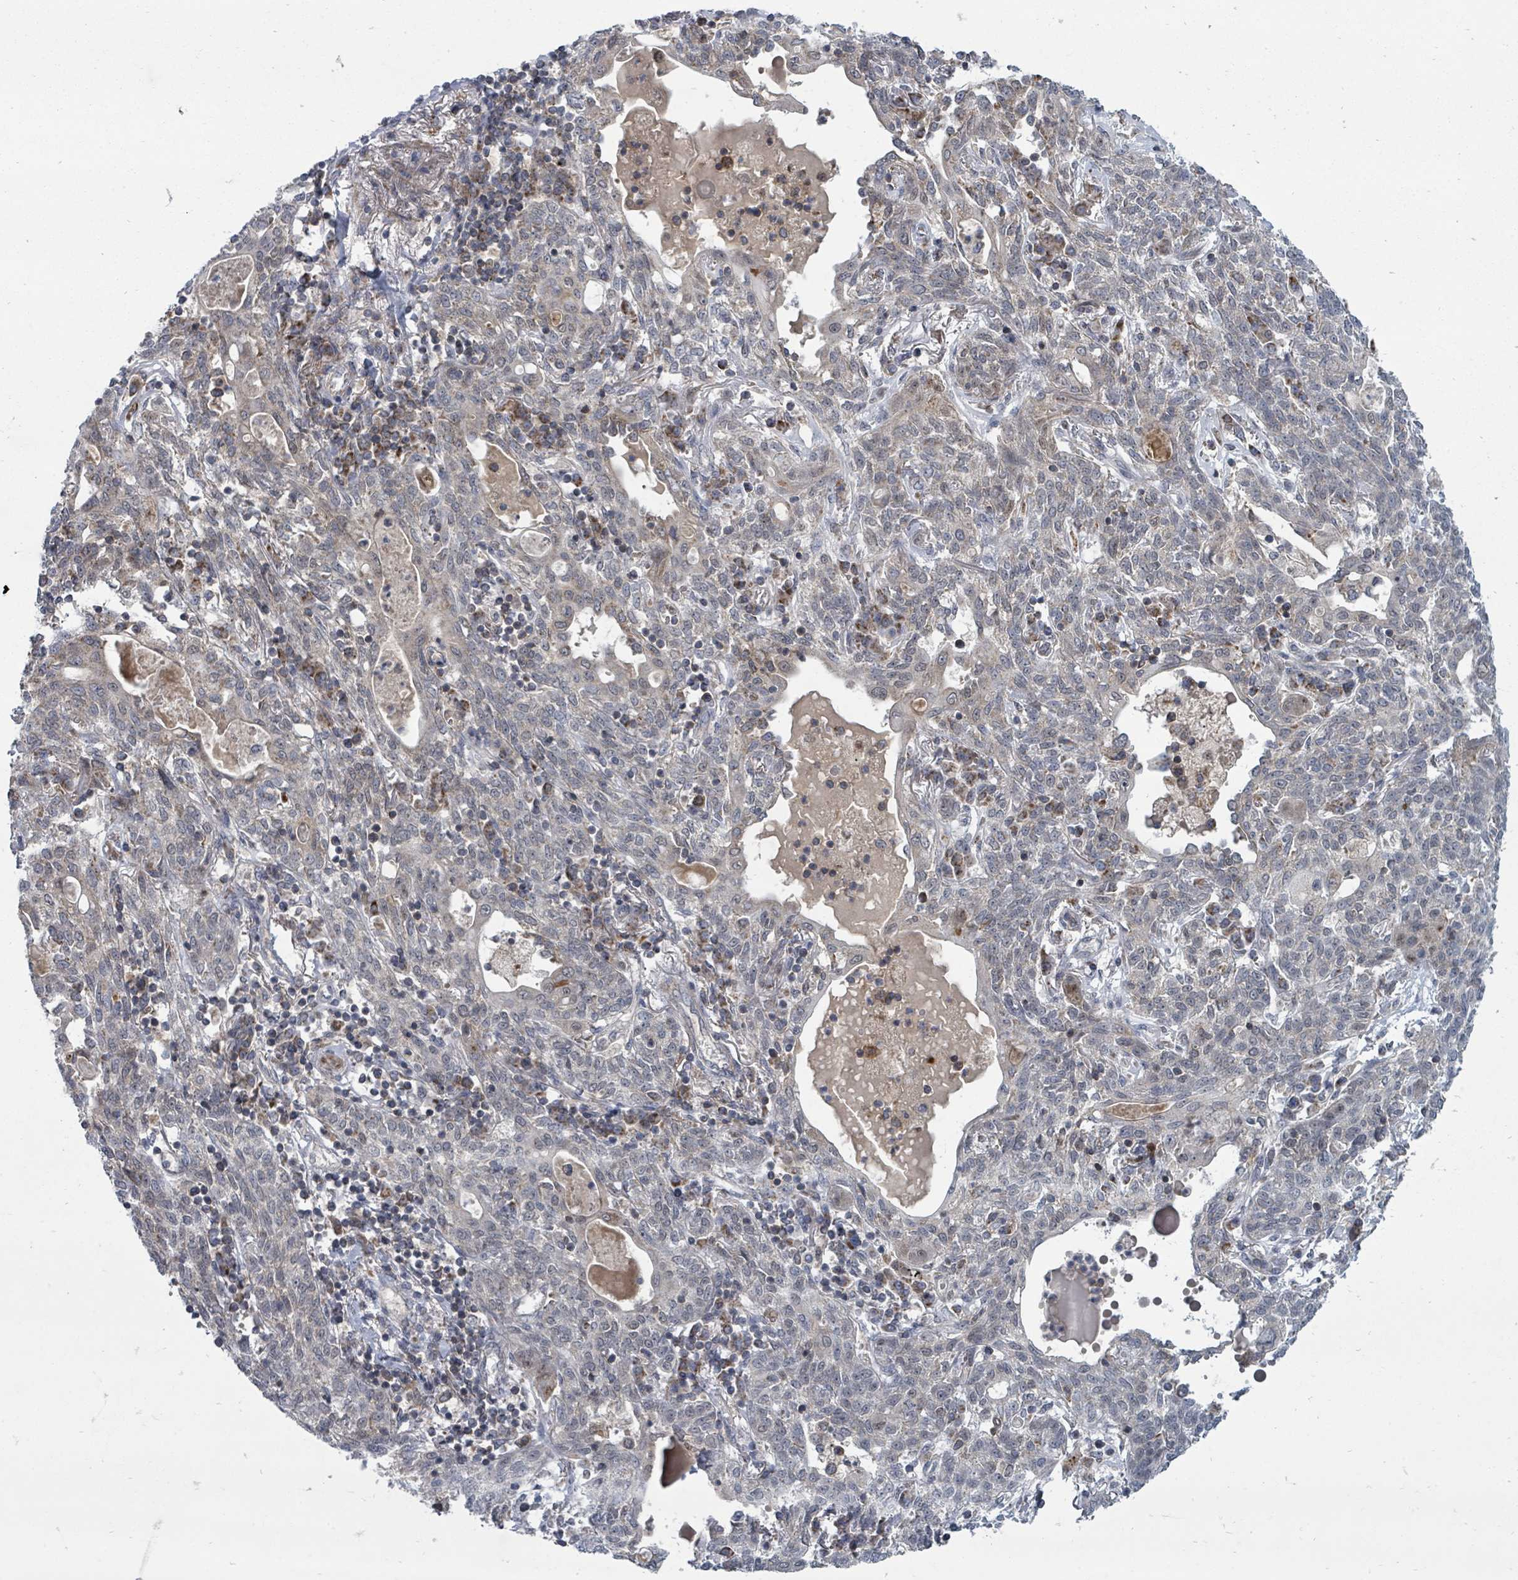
{"staining": {"intensity": "weak", "quantity": "<25%", "location": "cytoplasmic/membranous,nuclear"}, "tissue": "lung cancer", "cell_type": "Tumor cells", "image_type": "cancer", "snomed": [{"axis": "morphology", "description": "Squamous cell carcinoma, NOS"}, {"axis": "topography", "description": "Lung"}], "caption": "An immunohistochemistry image of lung squamous cell carcinoma is shown. There is no staining in tumor cells of lung squamous cell carcinoma. (DAB (3,3'-diaminobenzidine) immunohistochemistry, high magnification).", "gene": "MAGOHB", "patient": {"sex": "female", "age": 70}}